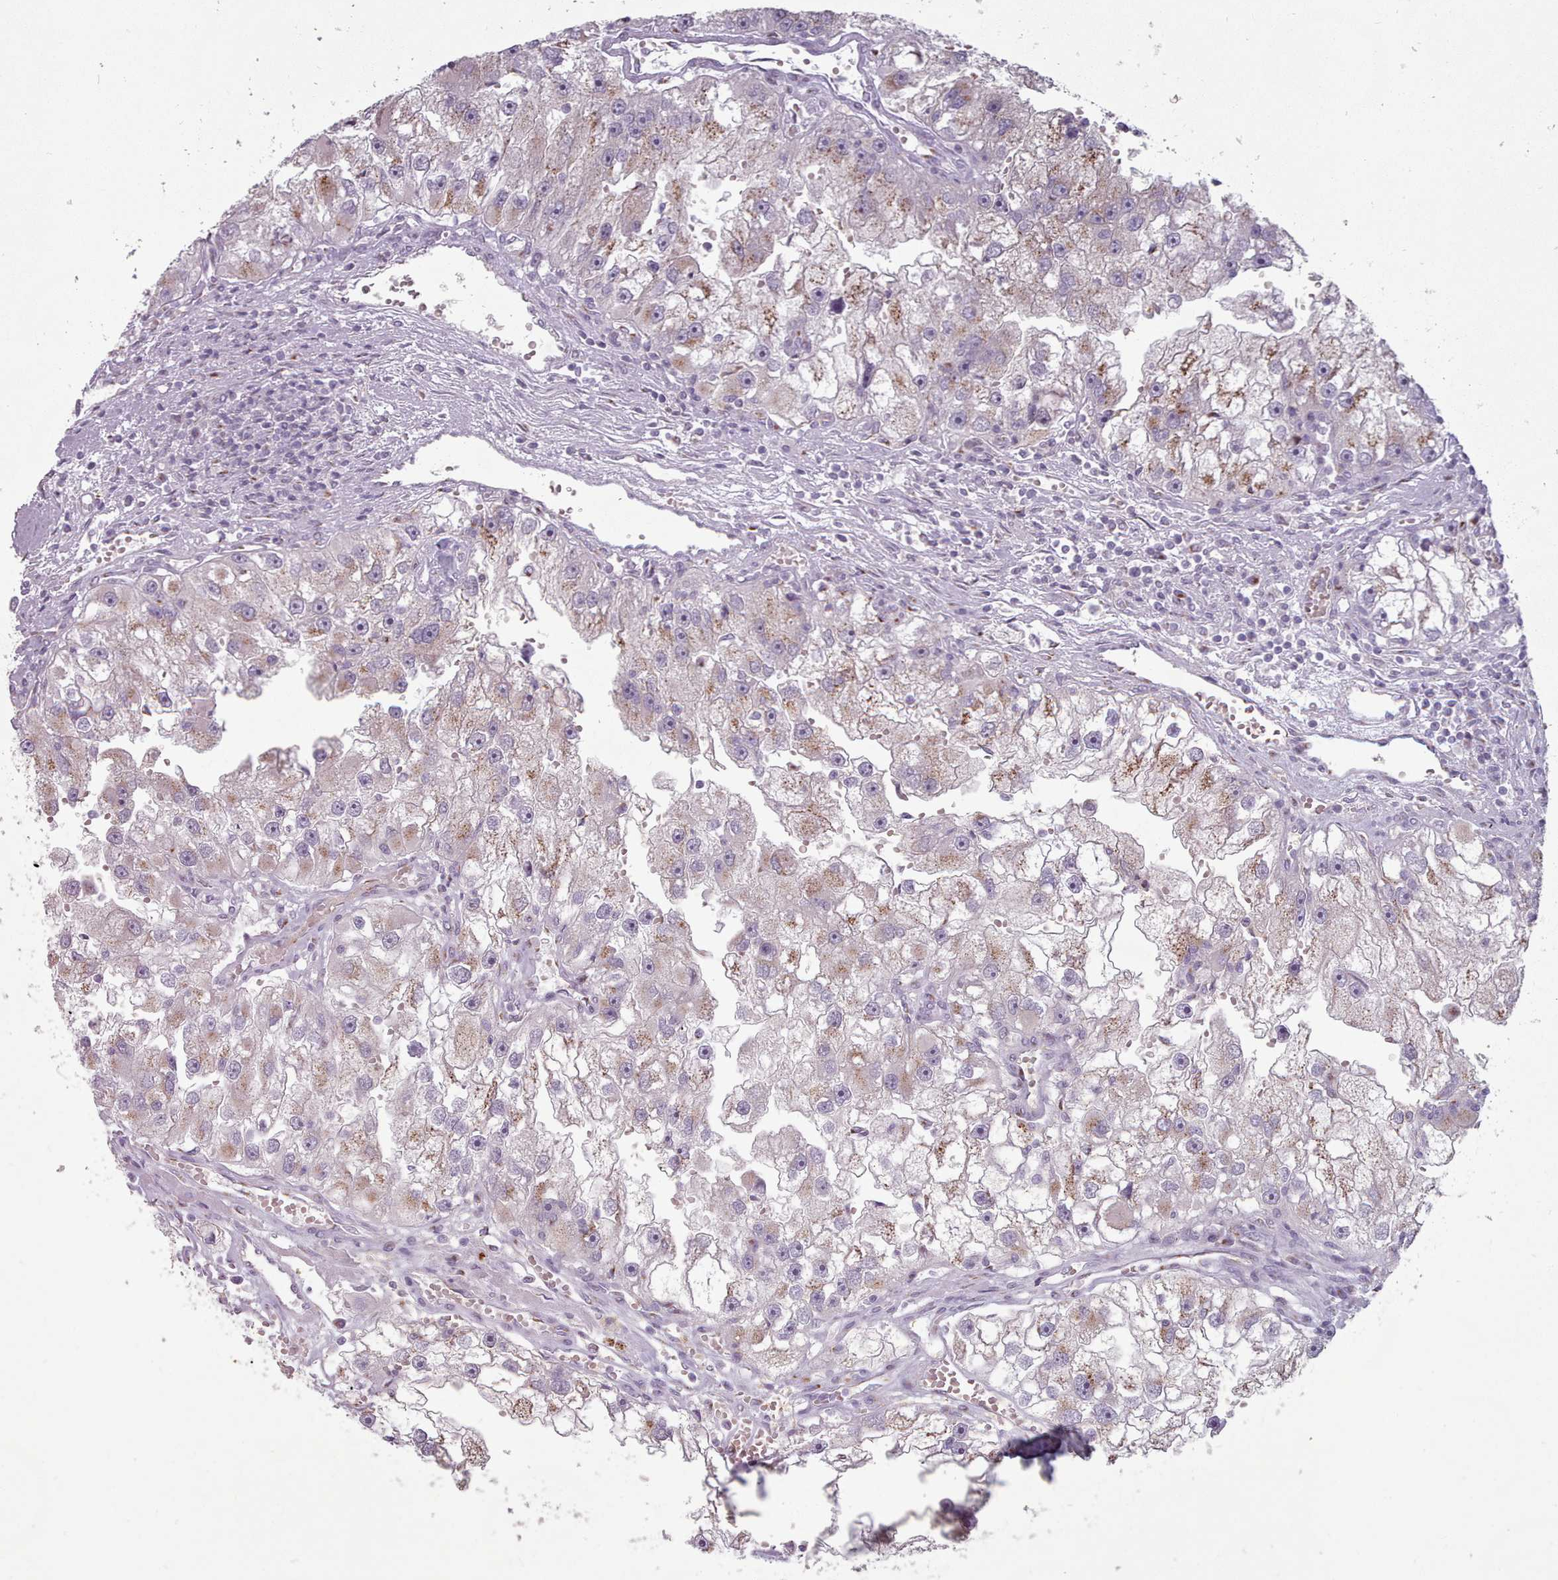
{"staining": {"intensity": "moderate", "quantity": "25%-75%", "location": "cytoplasmic/membranous"}, "tissue": "renal cancer", "cell_type": "Tumor cells", "image_type": "cancer", "snomed": [{"axis": "morphology", "description": "Adenocarcinoma, NOS"}, {"axis": "topography", "description": "Kidney"}], "caption": "Moderate cytoplasmic/membranous staining for a protein is seen in about 25%-75% of tumor cells of renal adenocarcinoma using IHC.", "gene": "MAN1B1", "patient": {"sex": "male", "age": 63}}